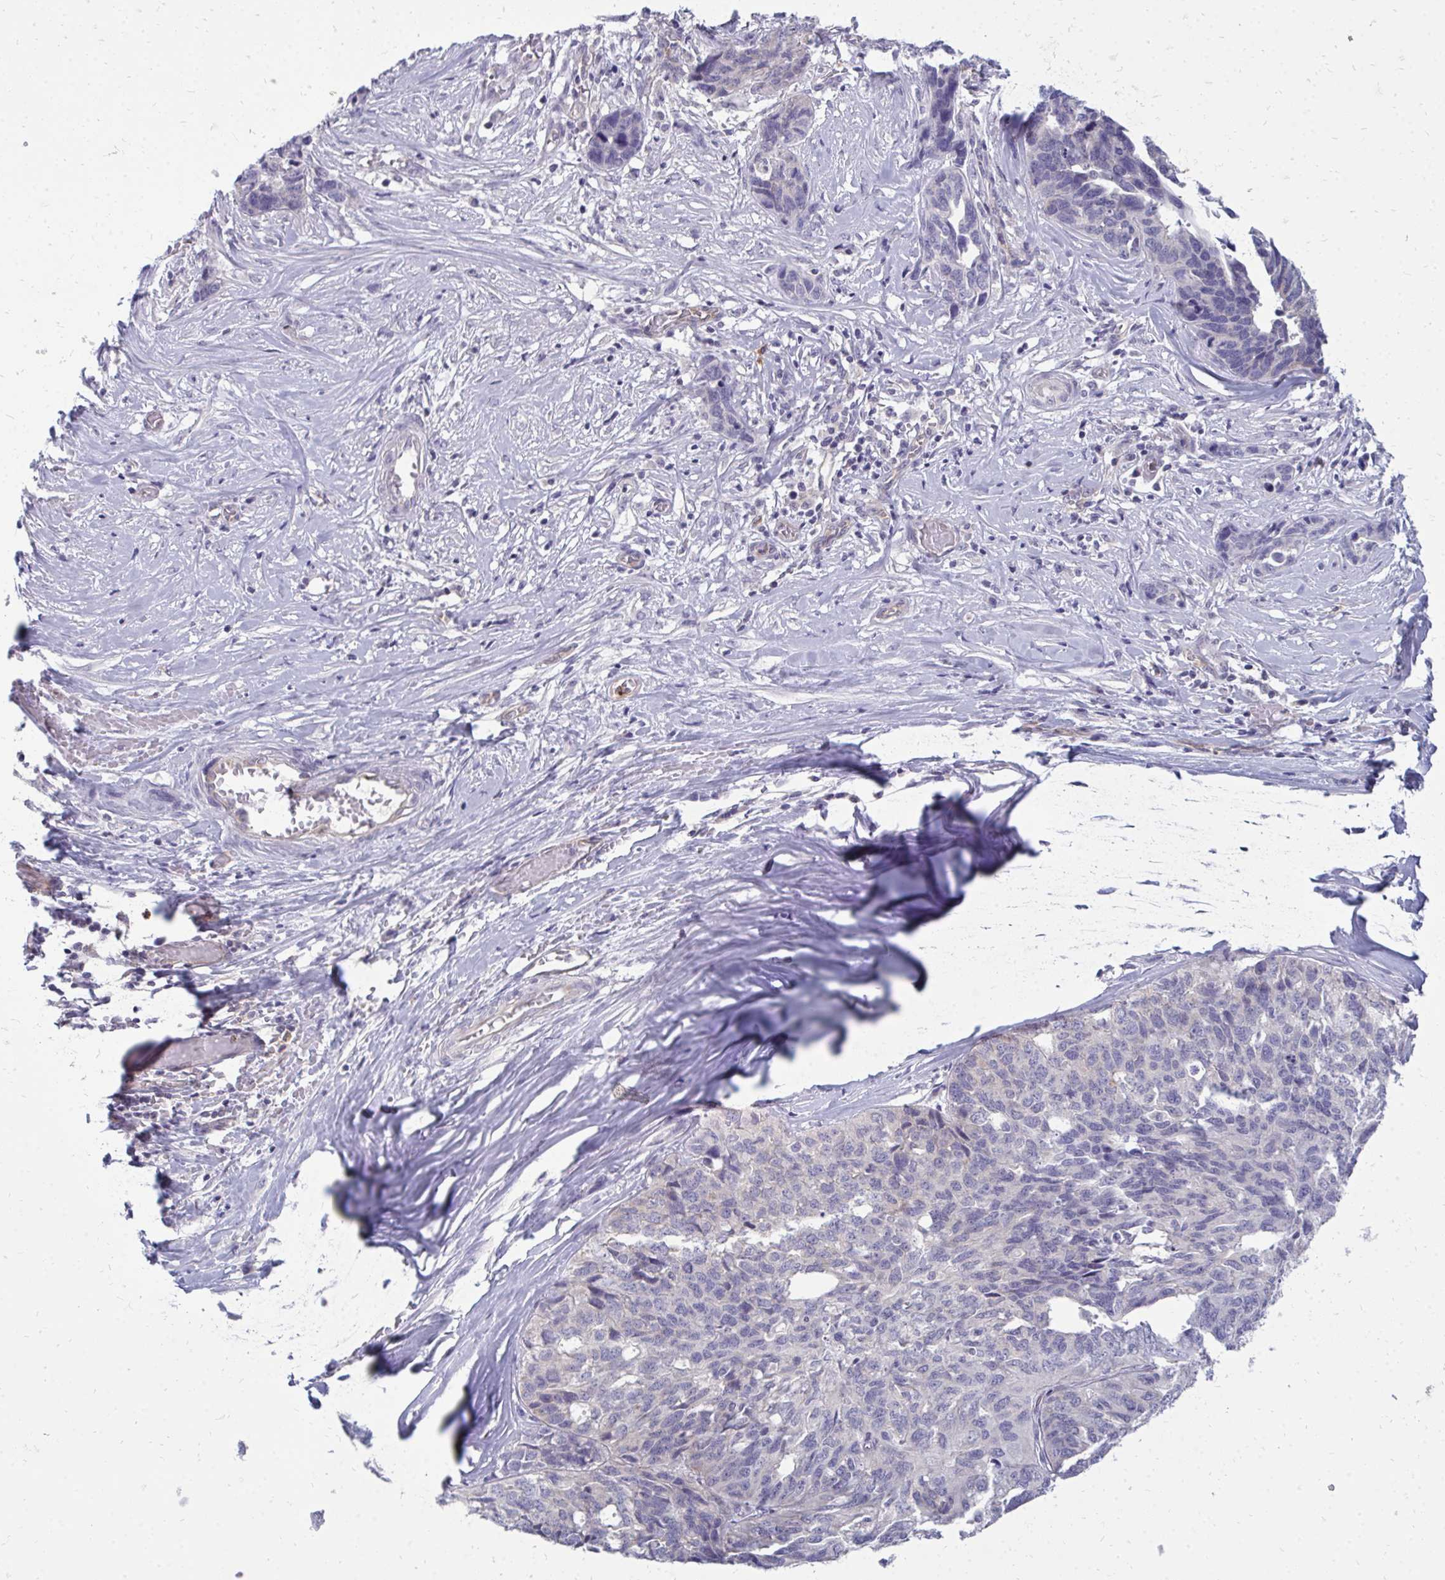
{"staining": {"intensity": "negative", "quantity": "none", "location": "none"}, "tissue": "ovarian cancer", "cell_type": "Tumor cells", "image_type": "cancer", "snomed": [{"axis": "morphology", "description": "Cystadenocarcinoma, serous, NOS"}, {"axis": "topography", "description": "Ovary"}], "caption": "This micrograph is of ovarian serous cystadenocarcinoma stained with immunohistochemistry (IHC) to label a protein in brown with the nuclei are counter-stained blue. There is no expression in tumor cells.", "gene": "ACSL5", "patient": {"sex": "female", "age": 64}}